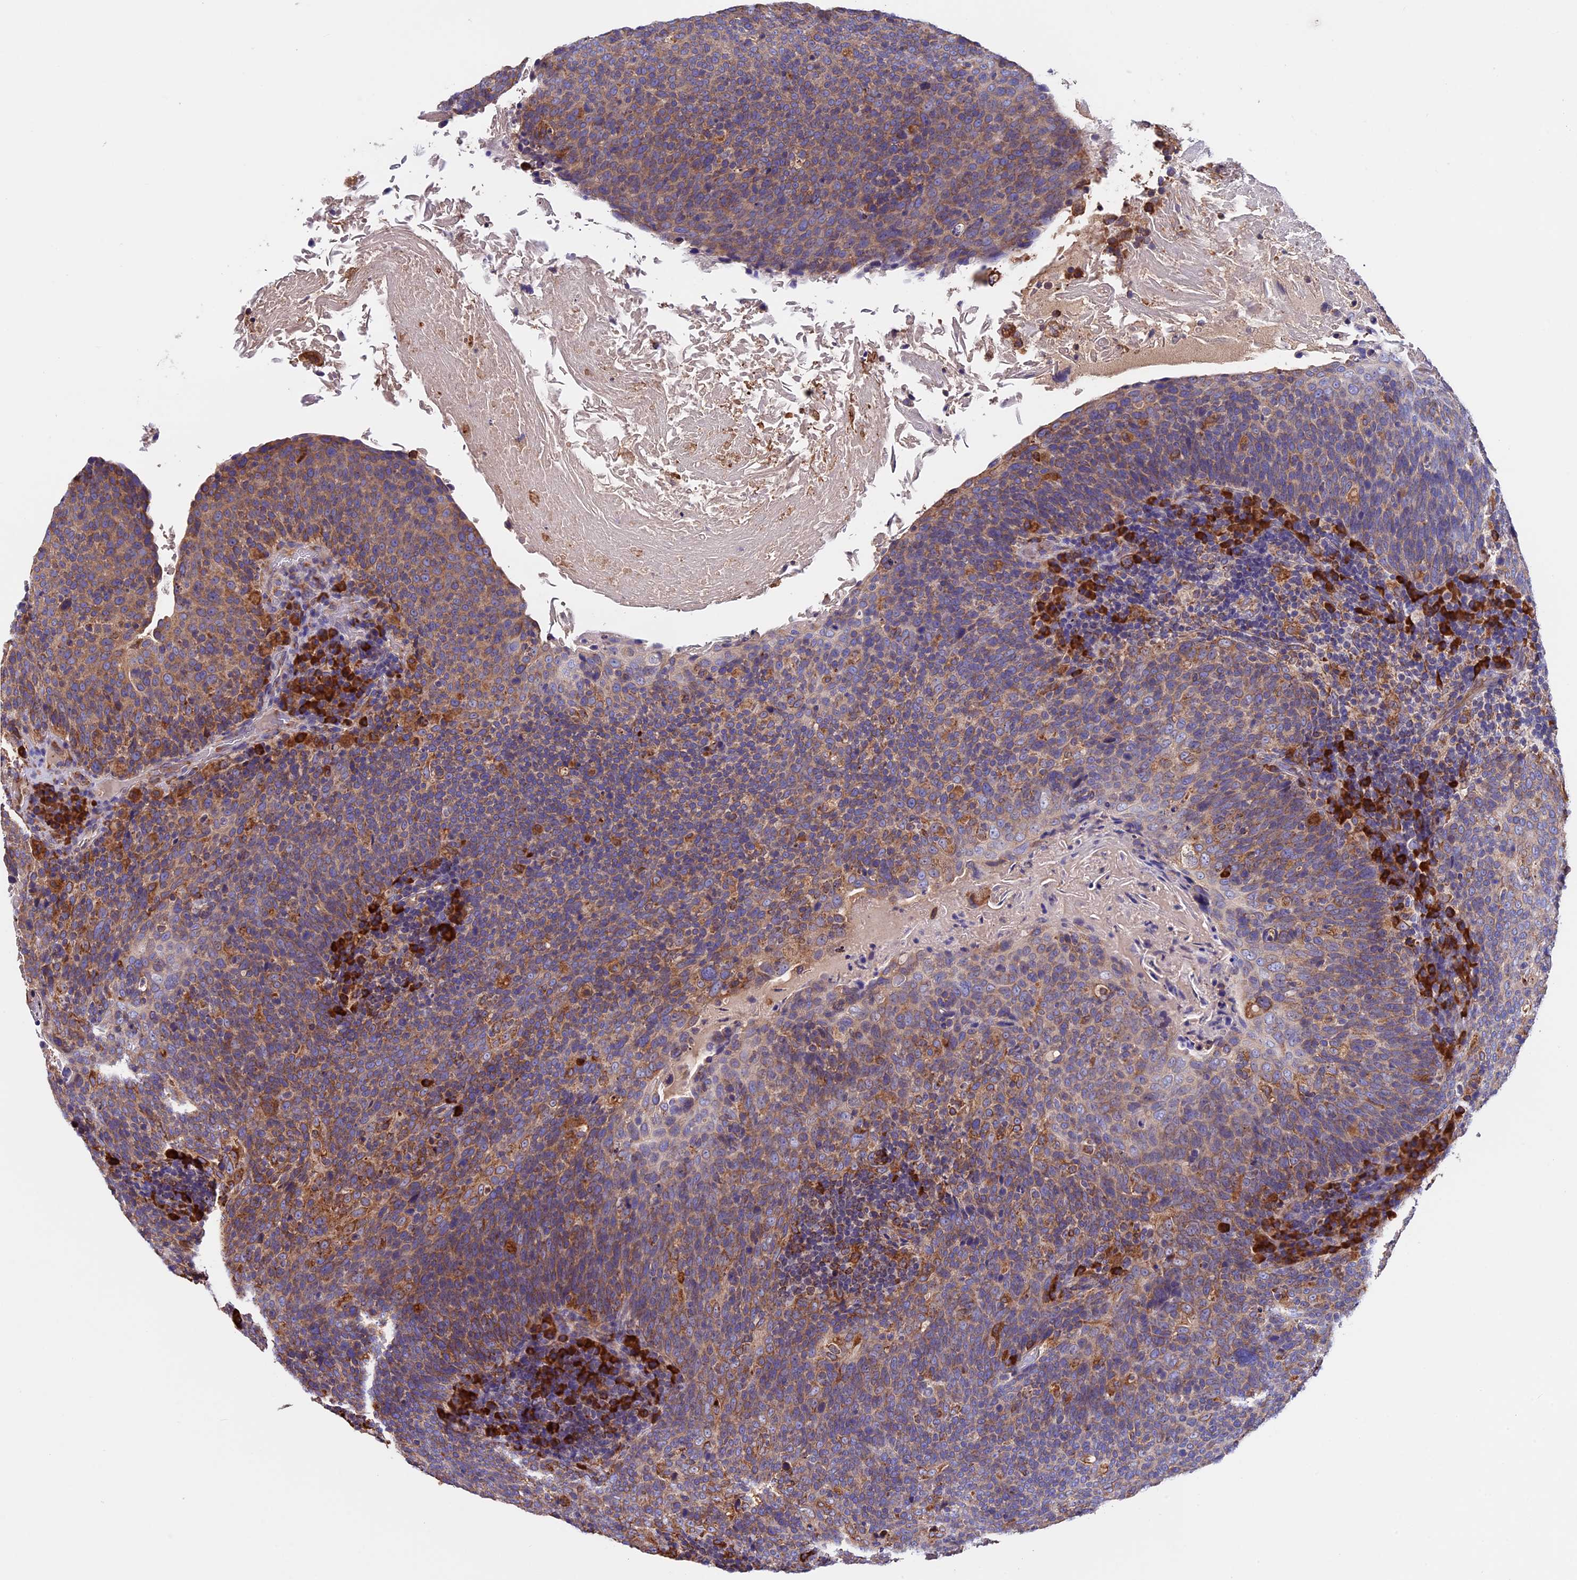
{"staining": {"intensity": "moderate", "quantity": ">75%", "location": "cytoplasmic/membranous"}, "tissue": "head and neck cancer", "cell_type": "Tumor cells", "image_type": "cancer", "snomed": [{"axis": "morphology", "description": "Squamous cell carcinoma, NOS"}, {"axis": "morphology", "description": "Squamous cell carcinoma, metastatic, NOS"}, {"axis": "topography", "description": "Lymph node"}, {"axis": "topography", "description": "Head-Neck"}], "caption": "Protein staining of head and neck cancer tissue shows moderate cytoplasmic/membranous expression in approximately >75% of tumor cells.", "gene": "BTBD3", "patient": {"sex": "male", "age": 62}}